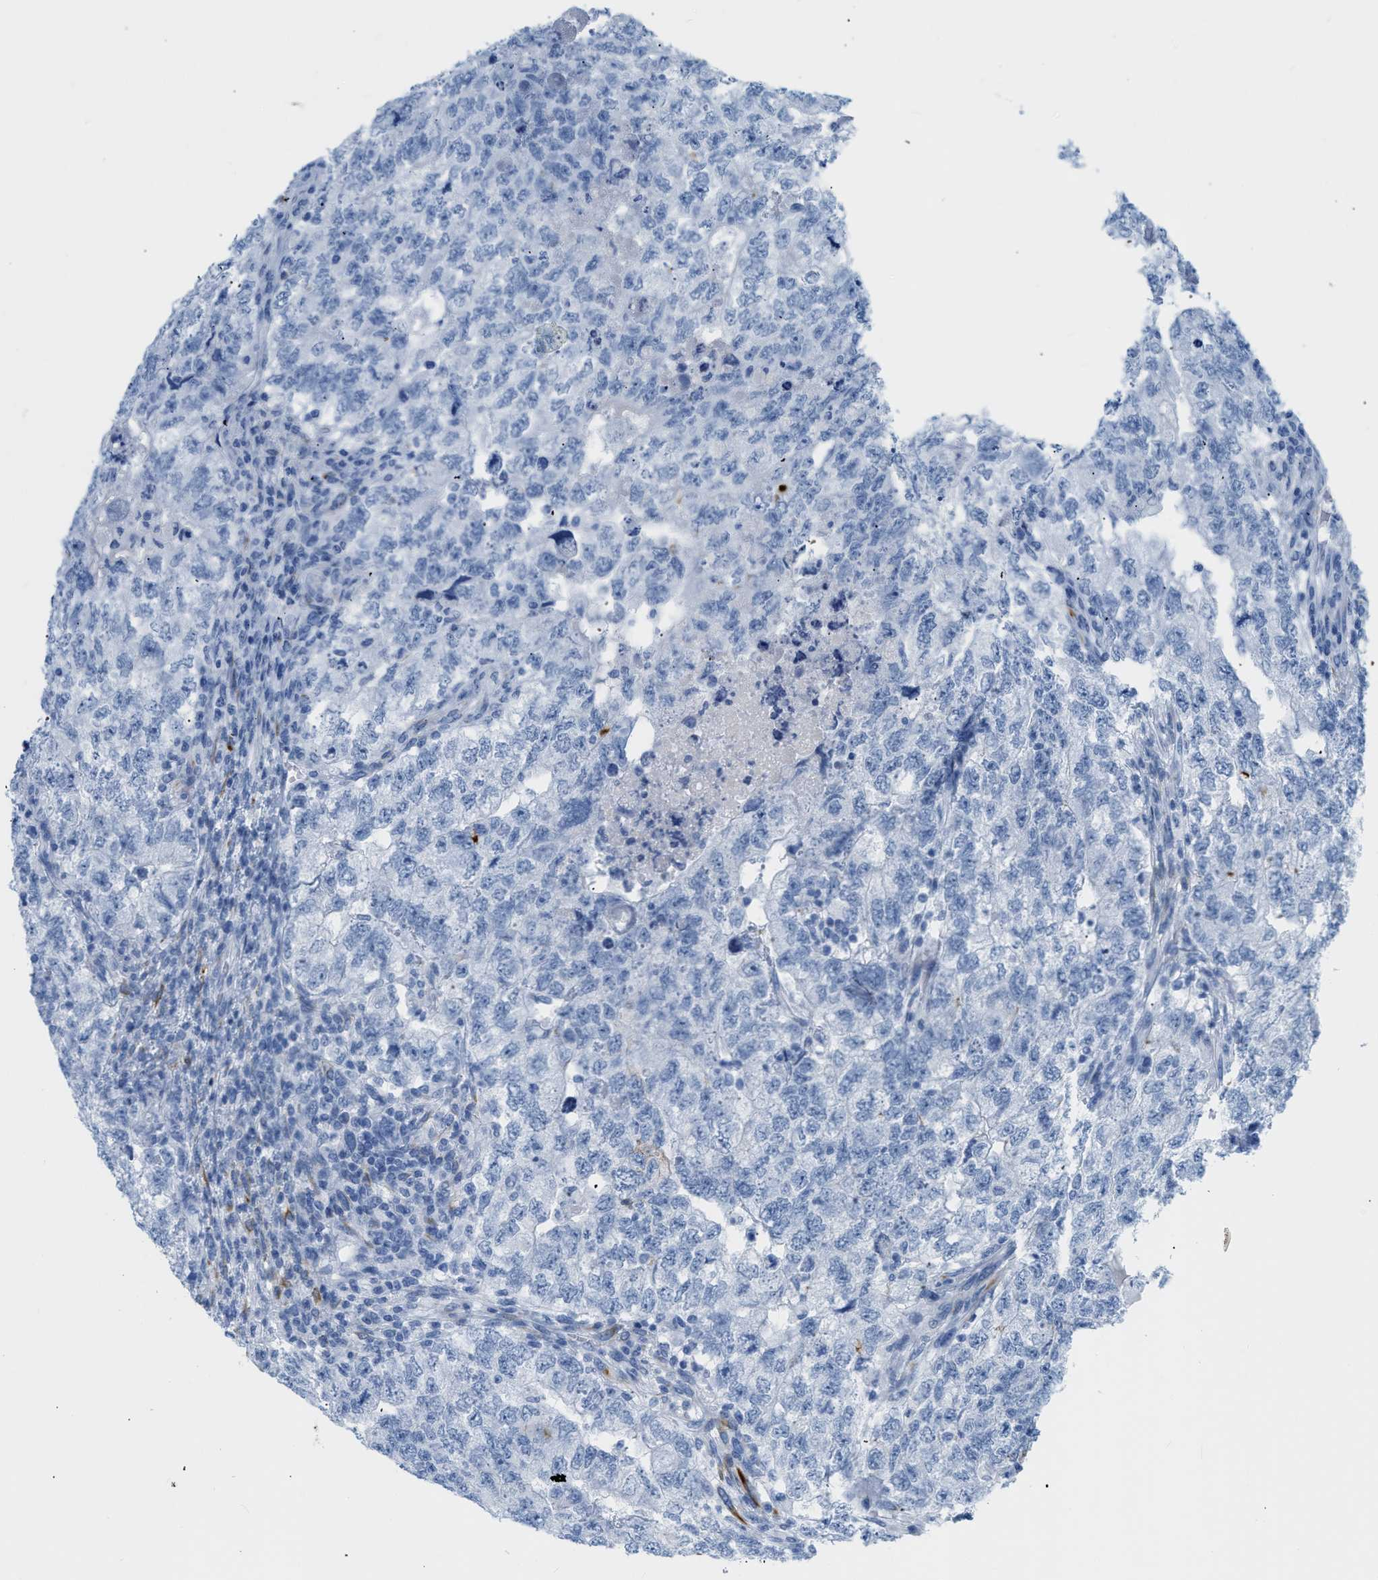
{"staining": {"intensity": "negative", "quantity": "none", "location": "none"}, "tissue": "testis cancer", "cell_type": "Tumor cells", "image_type": "cancer", "snomed": [{"axis": "morphology", "description": "Carcinoma, Embryonal, NOS"}, {"axis": "topography", "description": "Testis"}], "caption": "Immunohistochemistry image of neoplastic tissue: human testis embryonal carcinoma stained with DAB demonstrates no significant protein staining in tumor cells.", "gene": "DES", "patient": {"sex": "male", "age": 36}}